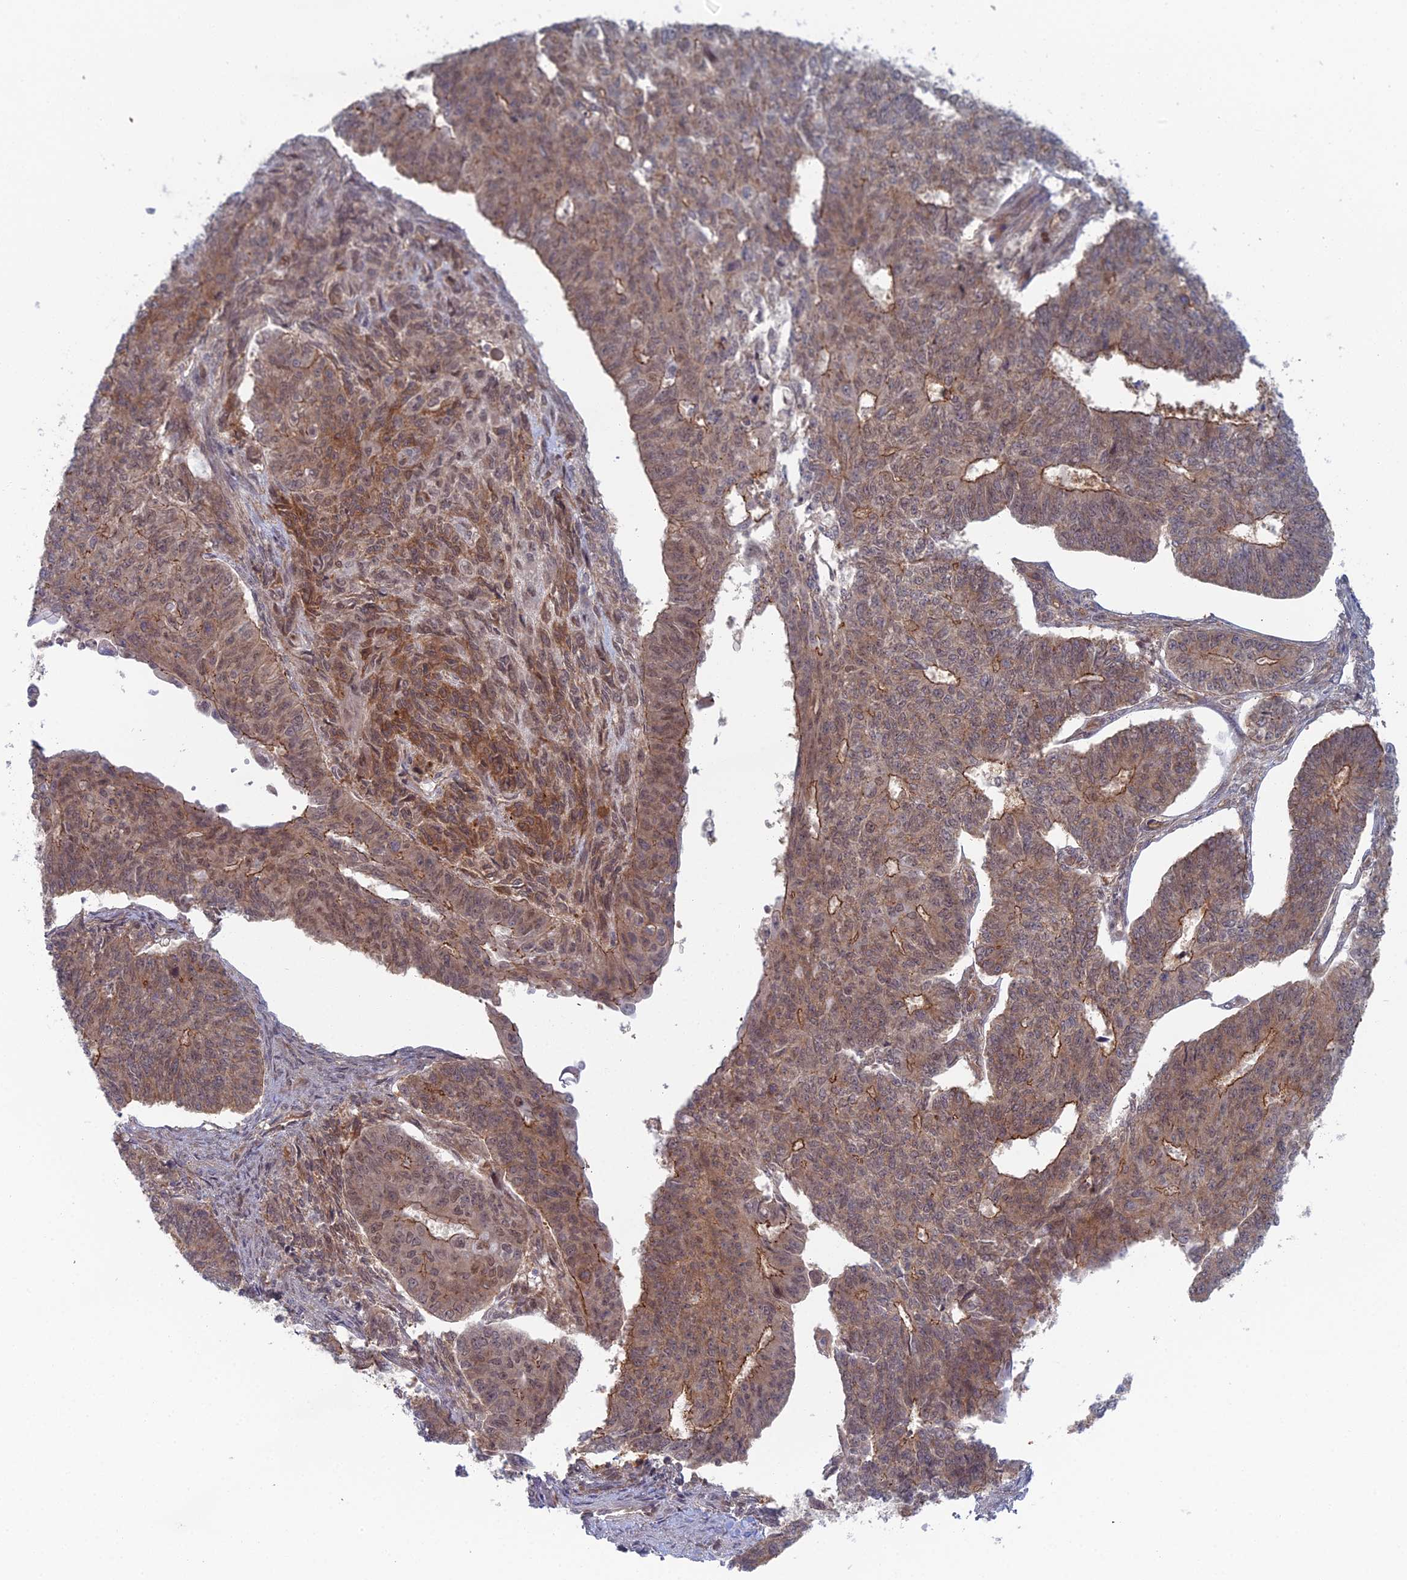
{"staining": {"intensity": "moderate", "quantity": "25%-75%", "location": "cytoplasmic/membranous,nuclear"}, "tissue": "endometrial cancer", "cell_type": "Tumor cells", "image_type": "cancer", "snomed": [{"axis": "morphology", "description": "Adenocarcinoma, NOS"}, {"axis": "topography", "description": "Endometrium"}], "caption": "Endometrial cancer (adenocarcinoma) was stained to show a protein in brown. There is medium levels of moderate cytoplasmic/membranous and nuclear staining in about 25%-75% of tumor cells. The staining was performed using DAB (3,3'-diaminobenzidine) to visualize the protein expression in brown, while the nuclei were stained in blue with hematoxylin (Magnification: 20x).", "gene": "ABHD1", "patient": {"sex": "female", "age": 32}}